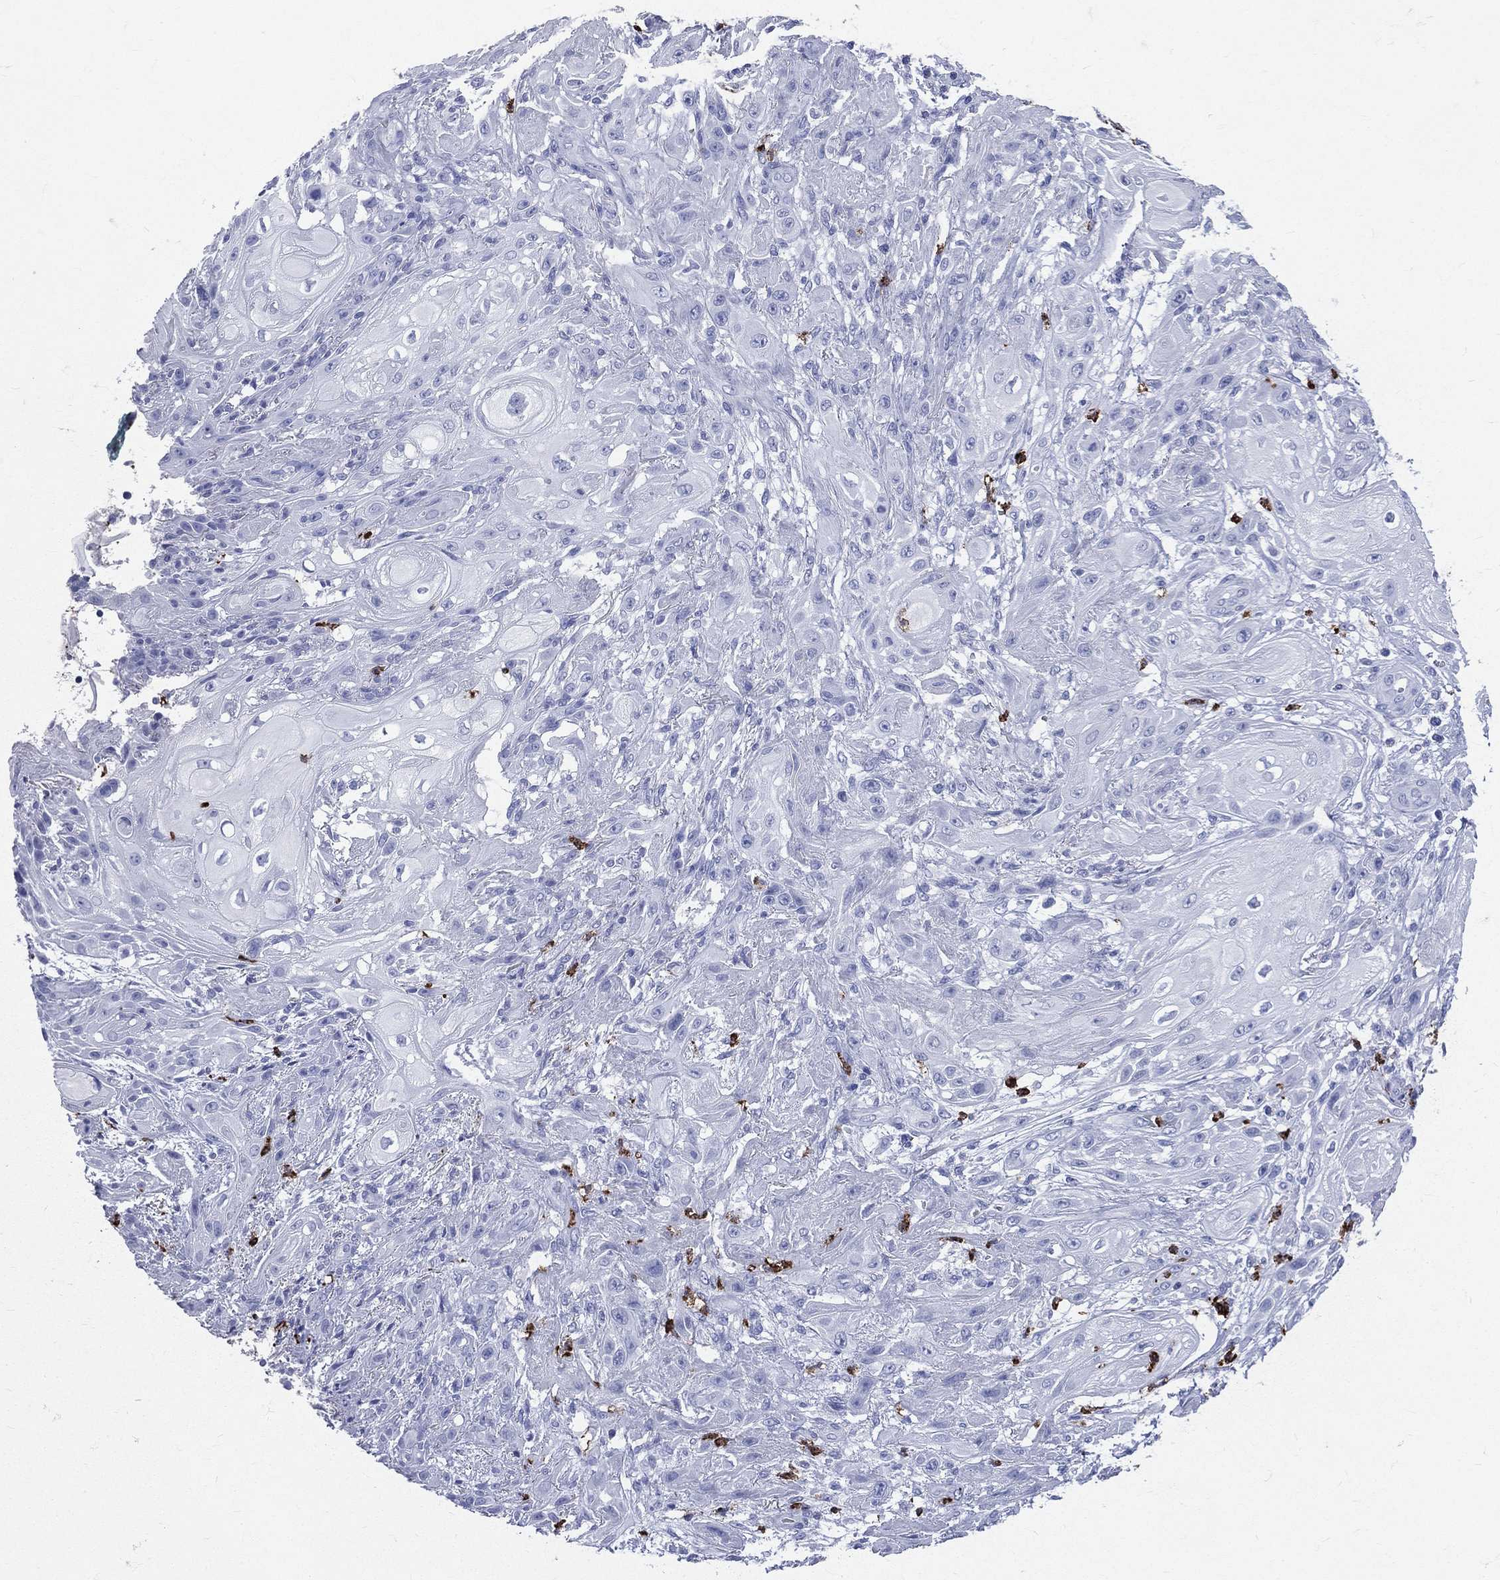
{"staining": {"intensity": "negative", "quantity": "none", "location": "none"}, "tissue": "skin cancer", "cell_type": "Tumor cells", "image_type": "cancer", "snomed": [{"axis": "morphology", "description": "Squamous cell carcinoma, NOS"}, {"axis": "topography", "description": "Skin"}], "caption": "An immunohistochemistry (IHC) histopathology image of squamous cell carcinoma (skin) is shown. There is no staining in tumor cells of squamous cell carcinoma (skin).", "gene": "PGLYRP1", "patient": {"sex": "male", "age": 62}}